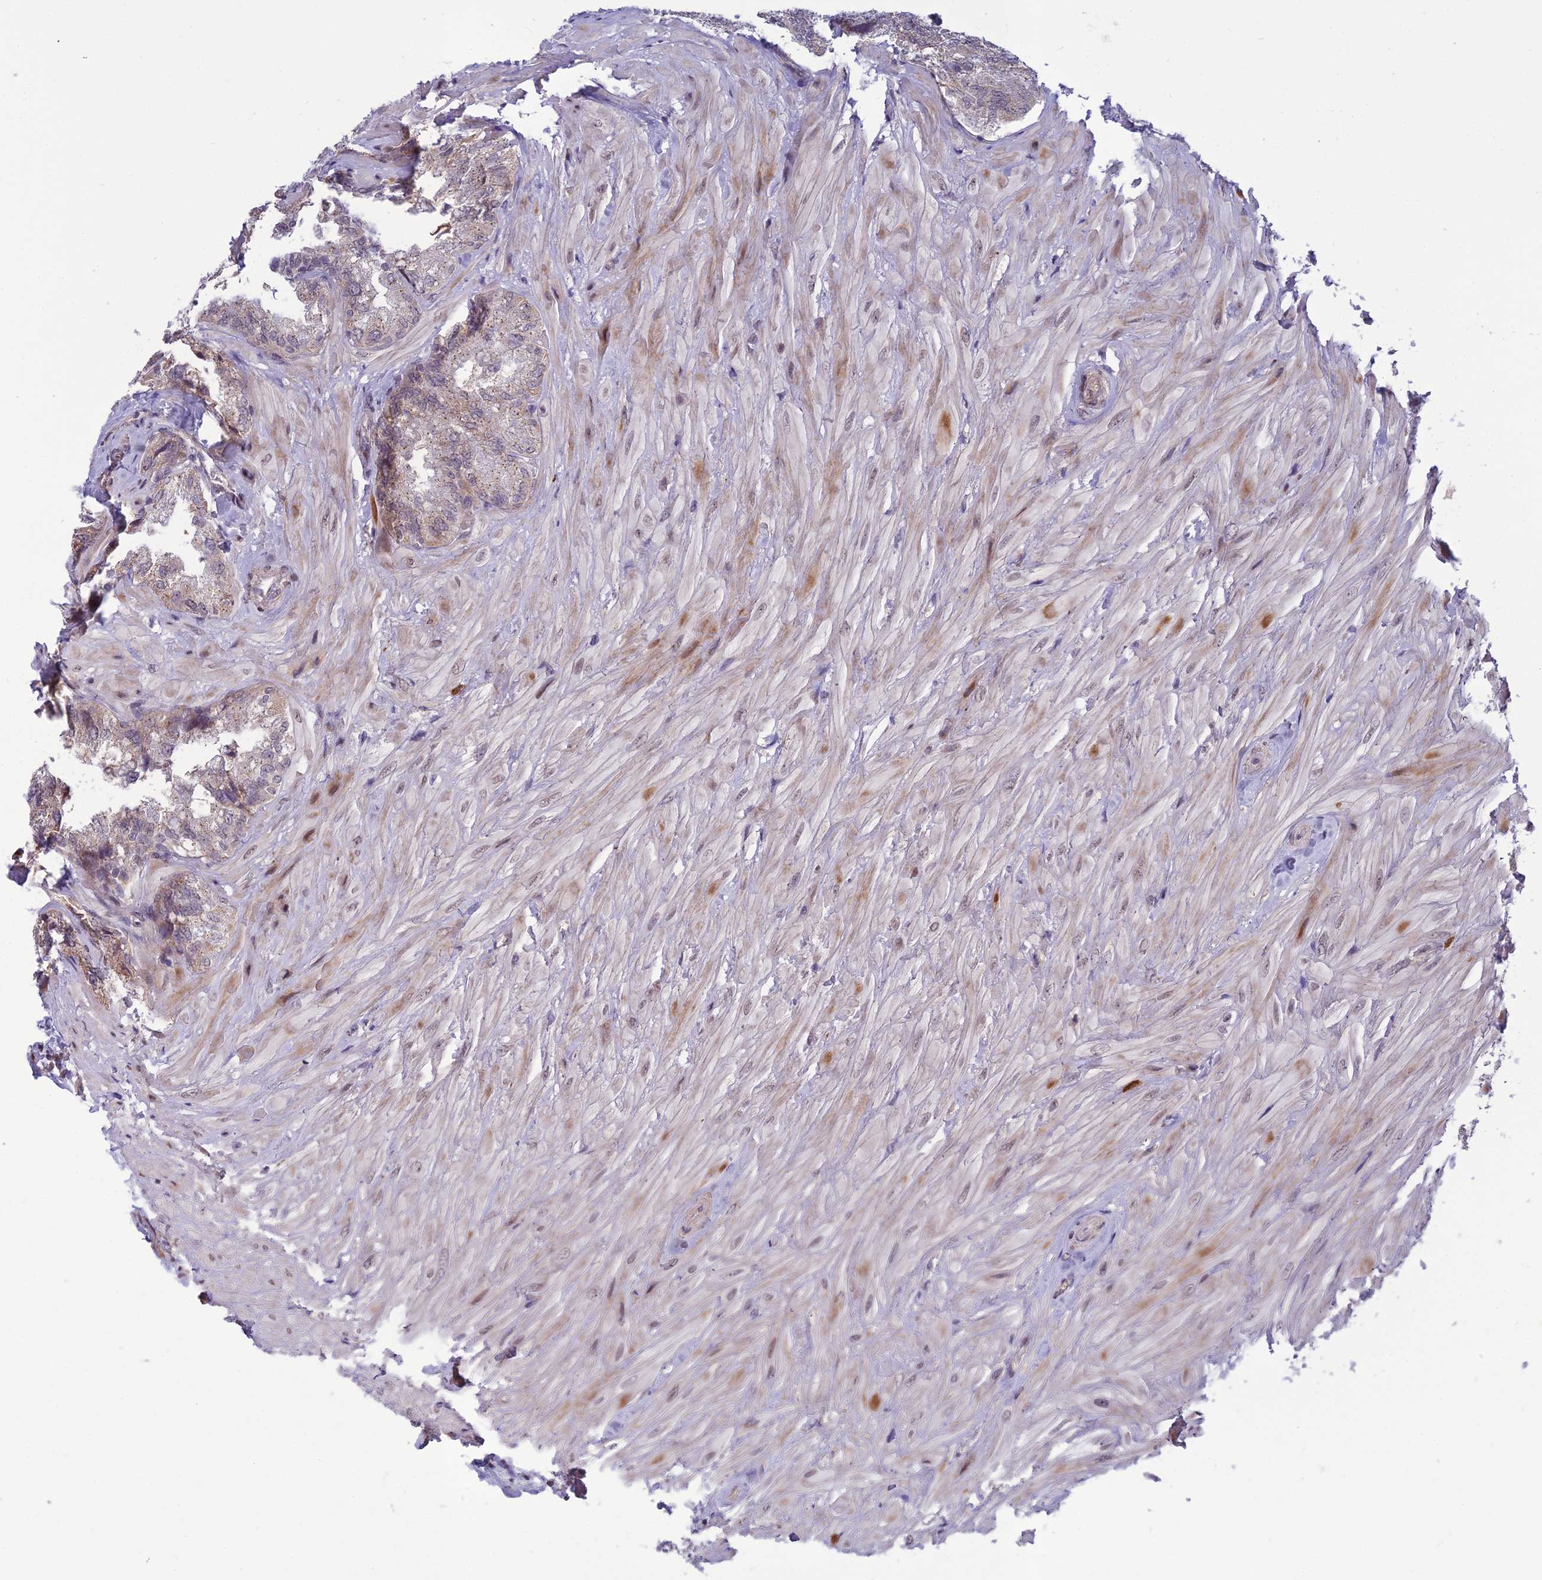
{"staining": {"intensity": "weak", "quantity": "<25%", "location": "cytoplasmic/membranous"}, "tissue": "seminal vesicle", "cell_type": "Glandular cells", "image_type": "normal", "snomed": [{"axis": "morphology", "description": "Normal tissue, NOS"}, {"axis": "topography", "description": "Prostate and seminal vesicle, NOS"}, {"axis": "topography", "description": "Prostate"}, {"axis": "topography", "description": "Seminal veicle"}], "caption": "Immunohistochemistry (IHC) photomicrograph of normal seminal vesicle: seminal vesicle stained with DAB exhibits no significant protein positivity in glandular cells. Nuclei are stained in blue.", "gene": "FBRS", "patient": {"sex": "male", "age": 67}}